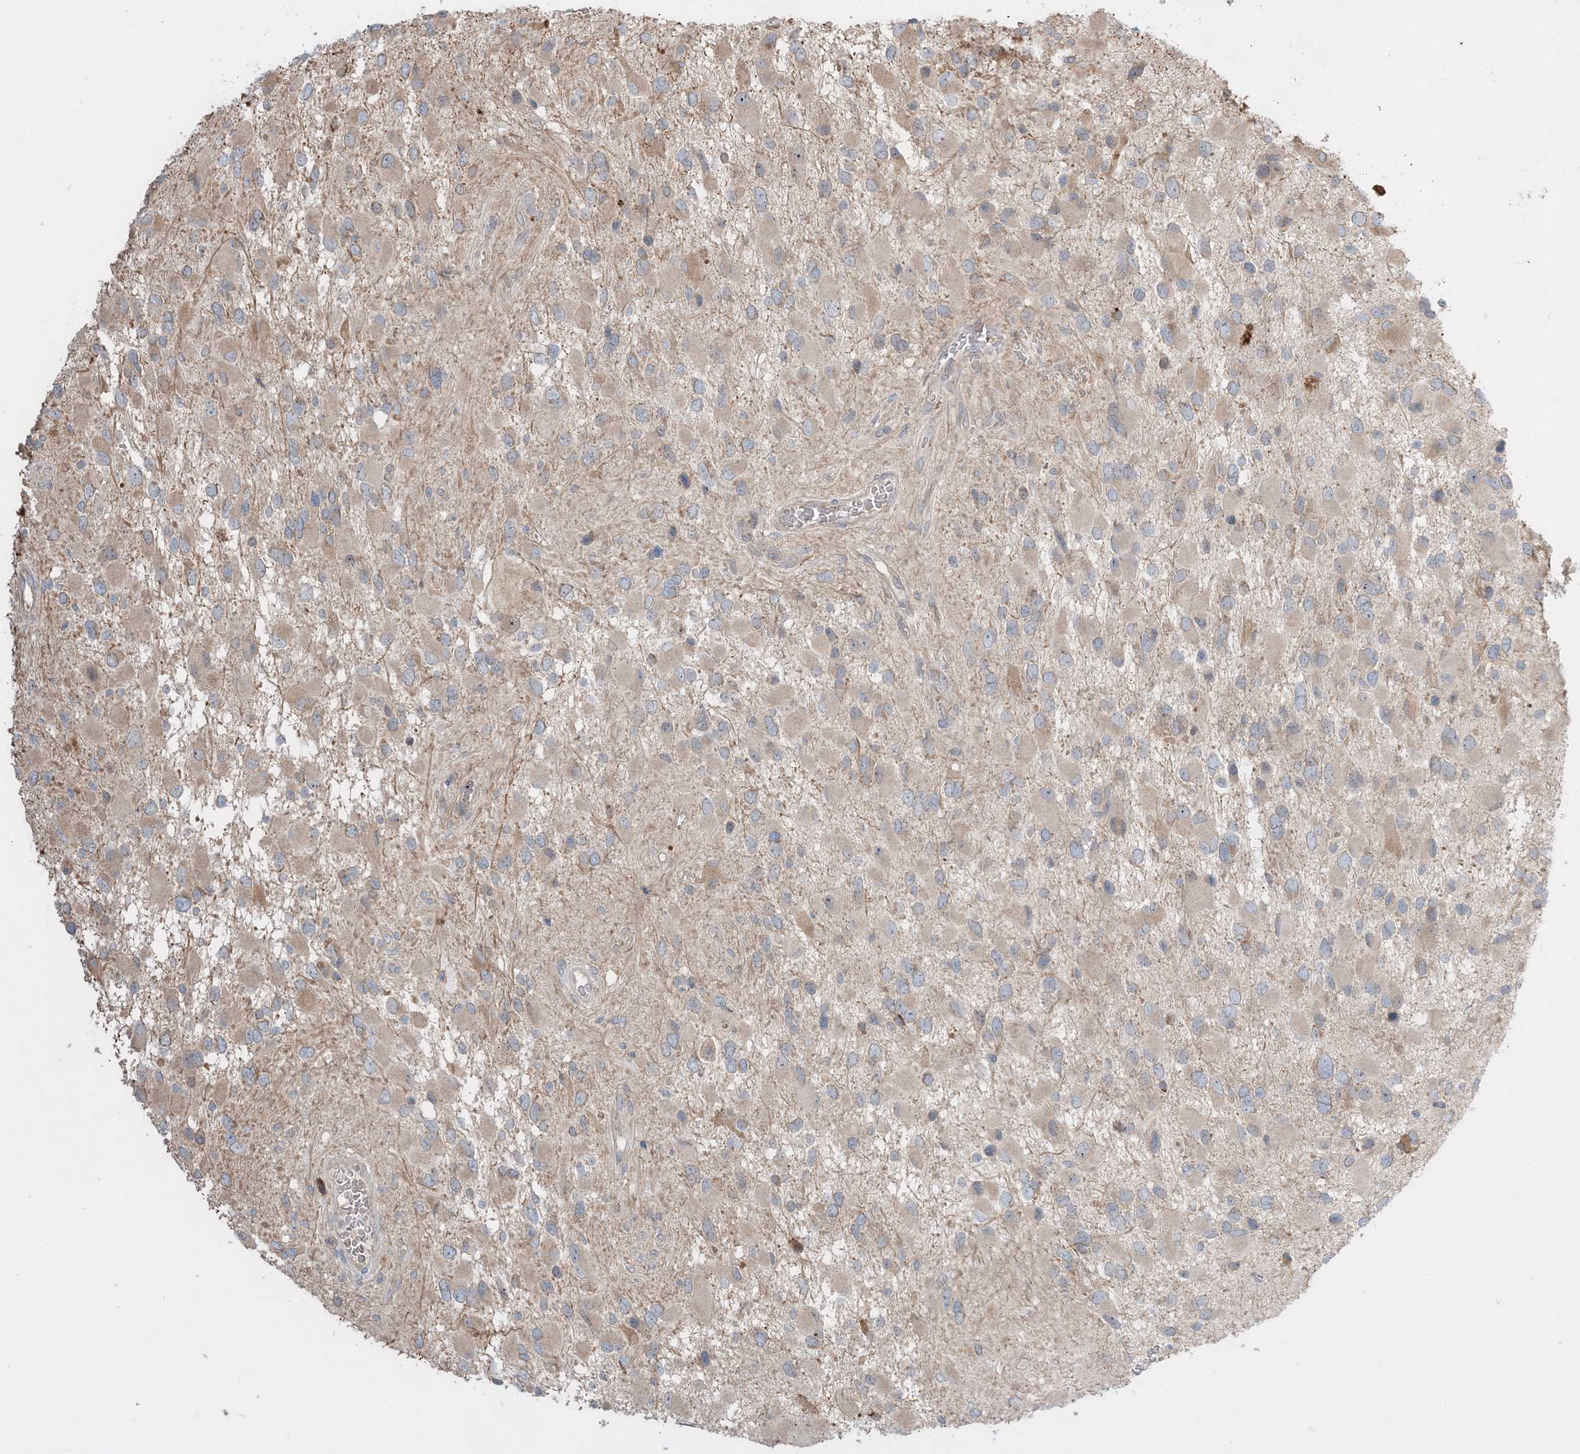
{"staining": {"intensity": "weak", "quantity": "25%-75%", "location": "cytoplasmic/membranous"}, "tissue": "glioma", "cell_type": "Tumor cells", "image_type": "cancer", "snomed": [{"axis": "morphology", "description": "Glioma, malignant, High grade"}, {"axis": "topography", "description": "Brain"}], "caption": "Immunohistochemistry of human glioma reveals low levels of weak cytoplasmic/membranous staining in about 25%-75% of tumor cells.", "gene": "MMGT1", "patient": {"sex": "male", "age": 53}}